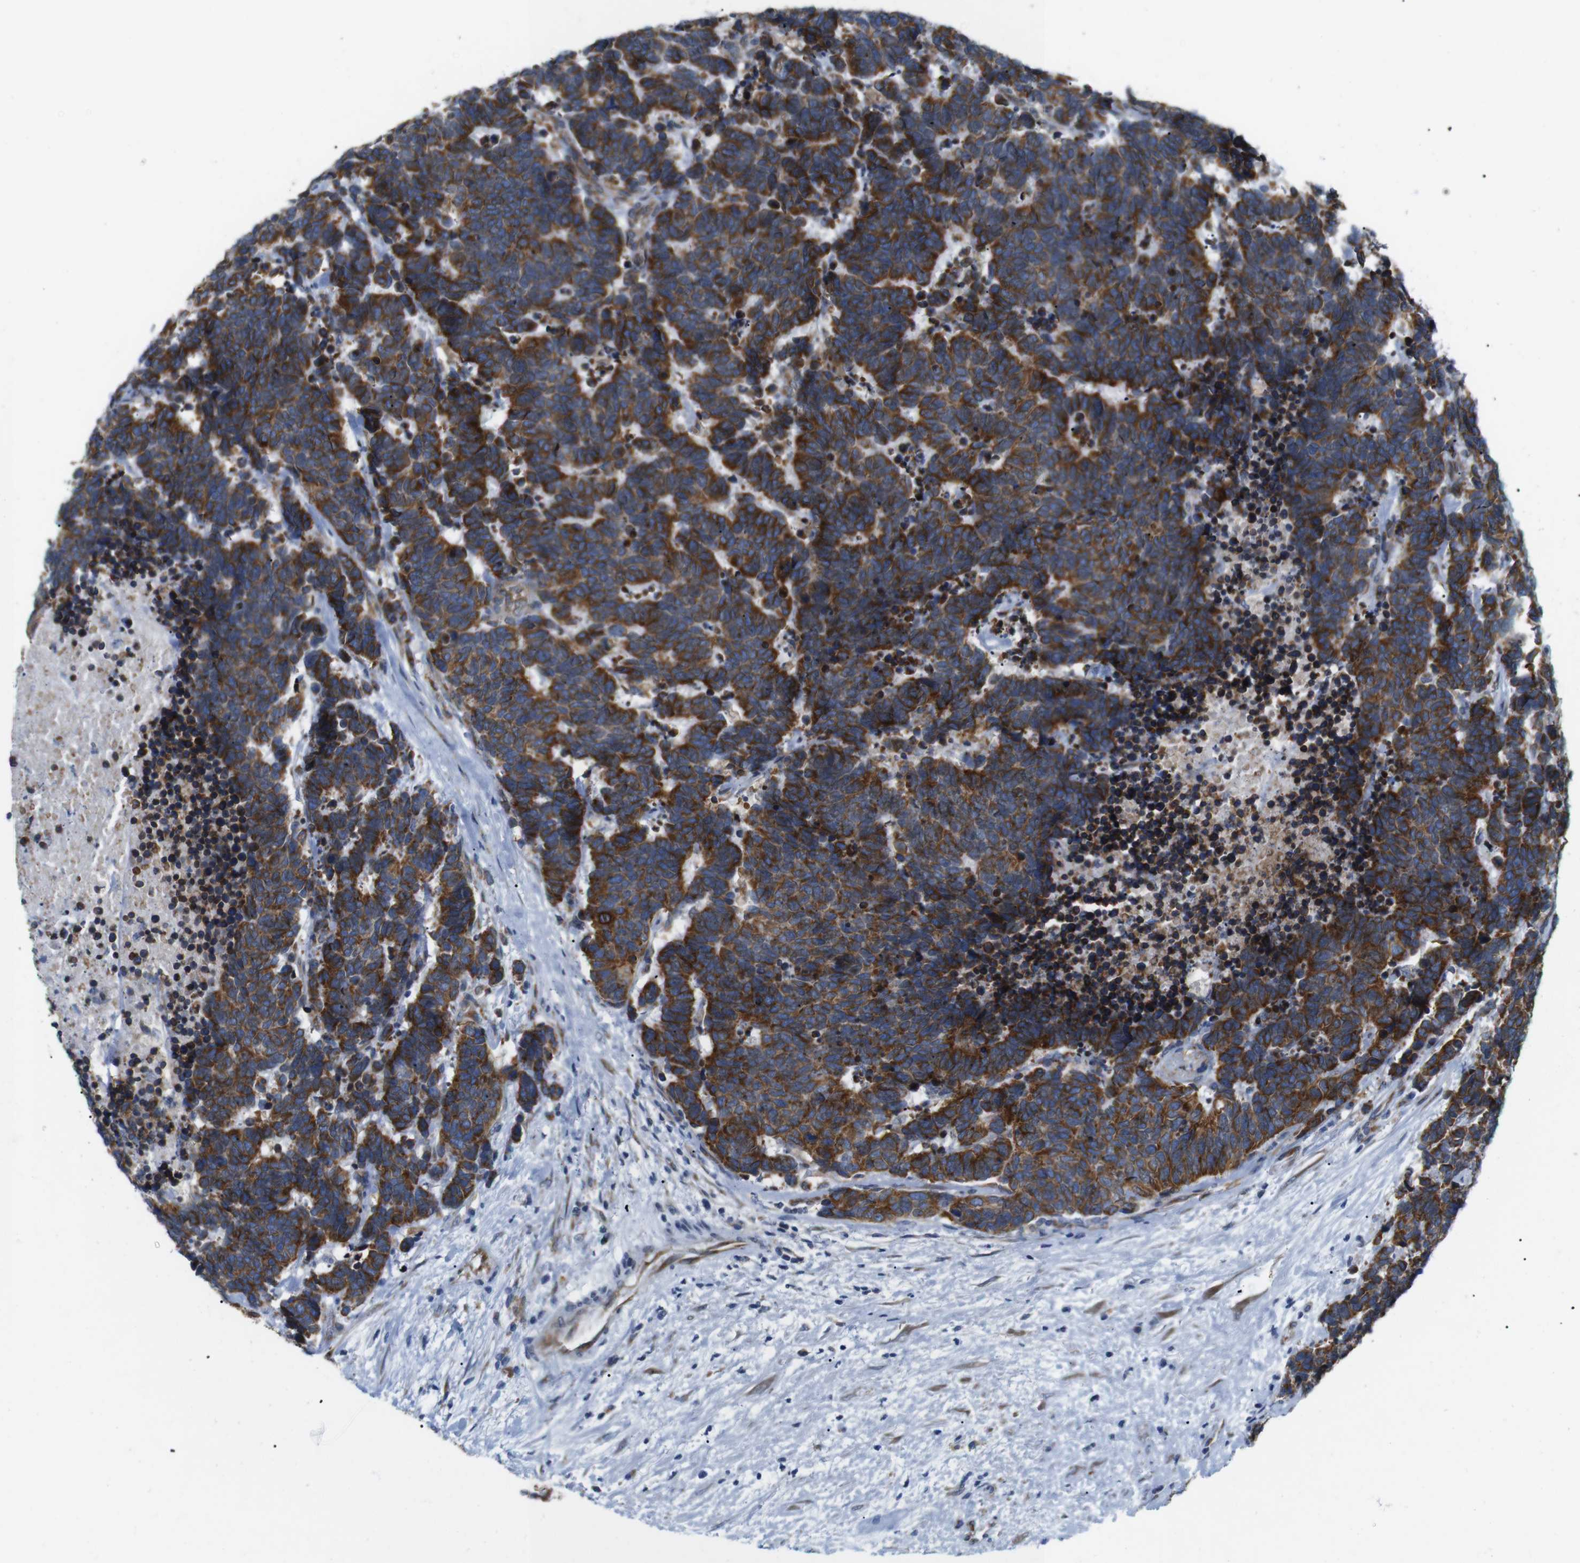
{"staining": {"intensity": "strong", "quantity": ">75%", "location": "cytoplasmic/membranous"}, "tissue": "carcinoid", "cell_type": "Tumor cells", "image_type": "cancer", "snomed": [{"axis": "morphology", "description": "Carcinoma, NOS"}, {"axis": "morphology", "description": "Carcinoid, malignant, NOS"}, {"axis": "topography", "description": "Urinary bladder"}], "caption": "A photomicrograph of human carcinoid (malignant) stained for a protein demonstrates strong cytoplasmic/membranous brown staining in tumor cells.", "gene": "HACD3", "patient": {"sex": "male", "age": 57}}